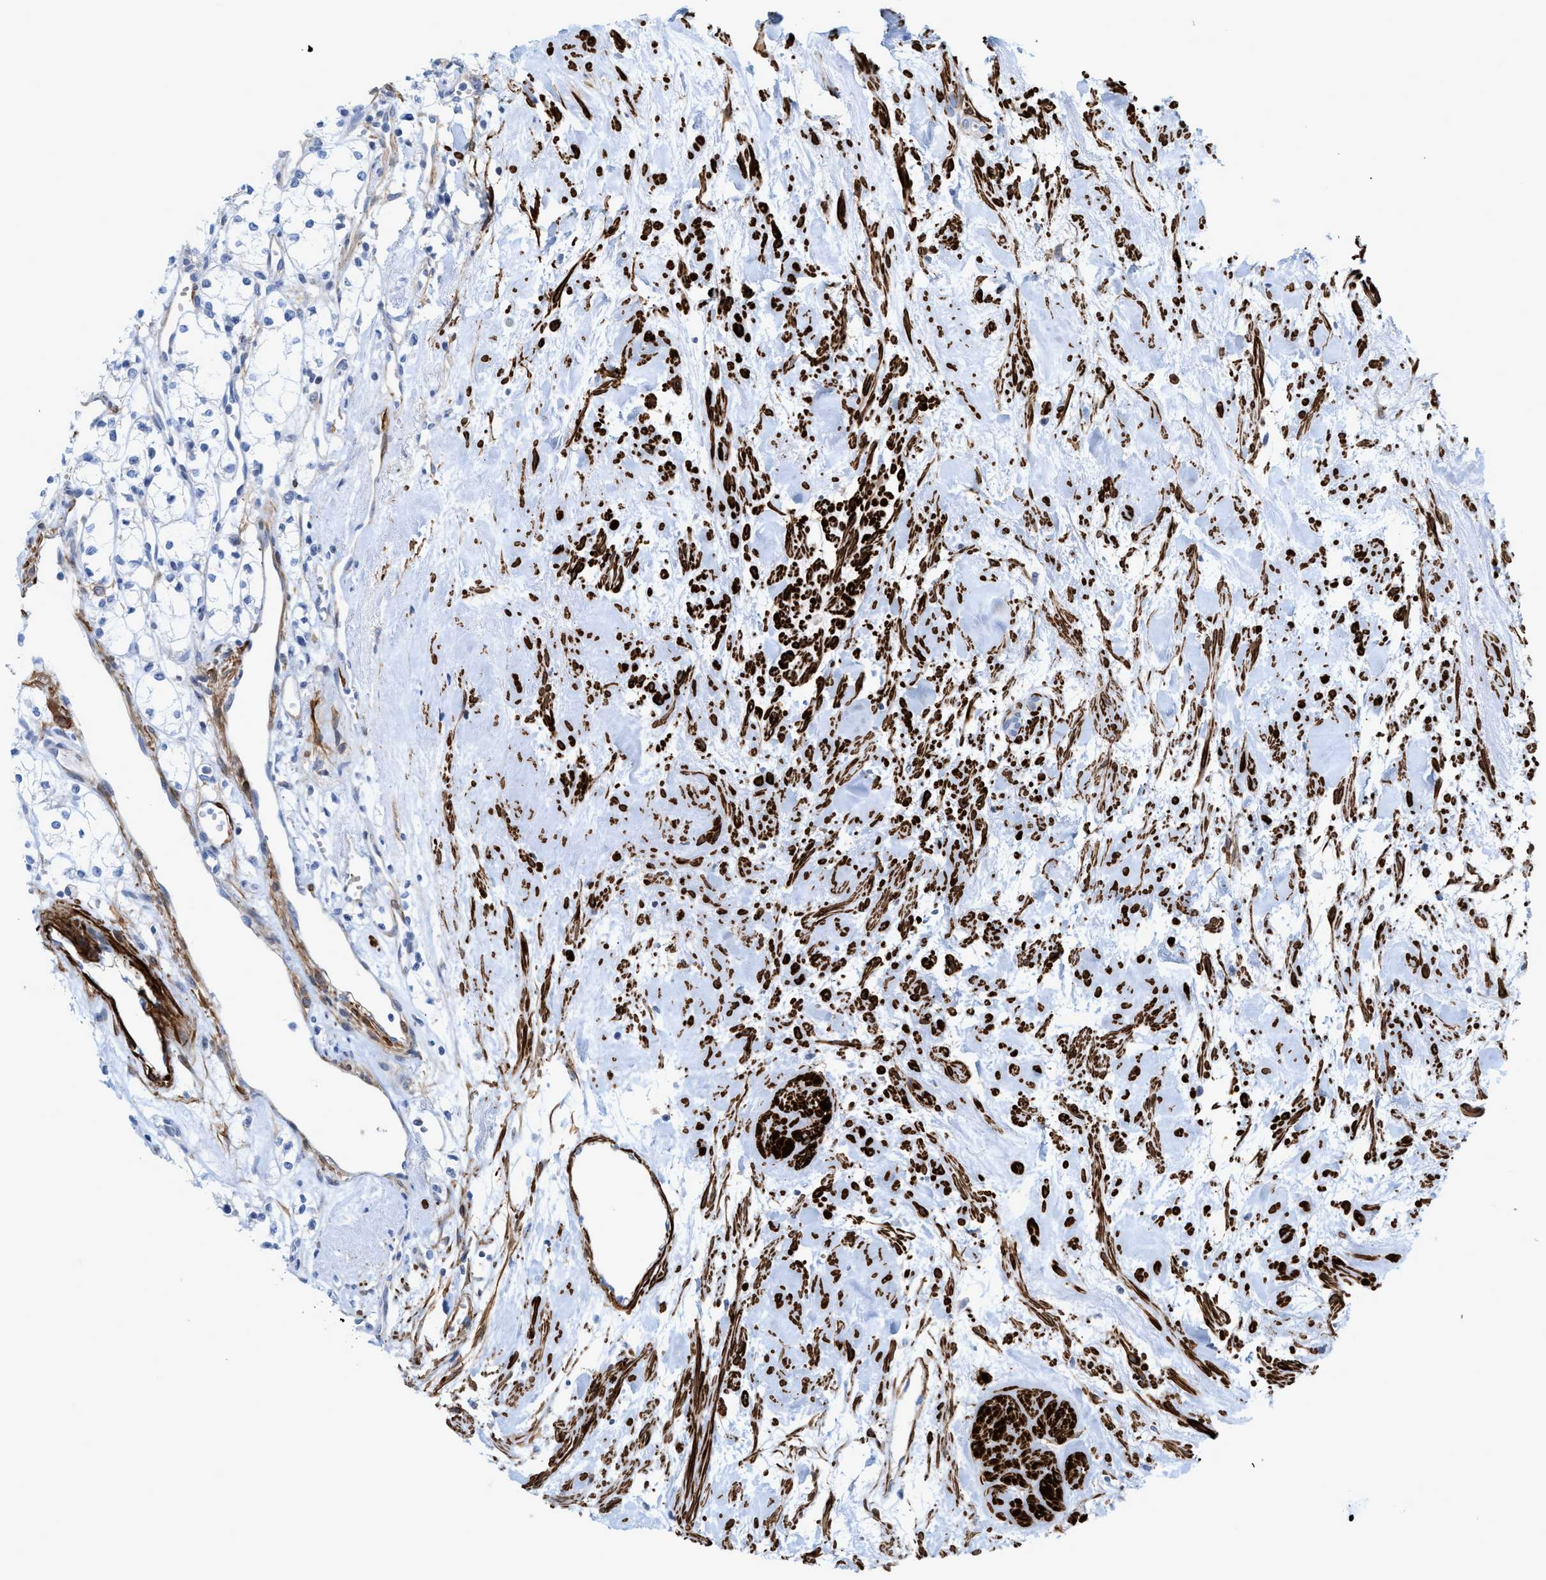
{"staining": {"intensity": "negative", "quantity": "none", "location": "none"}, "tissue": "renal cancer", "cell_type": "Tumor cells", "image_type": "cancer", "snomed": [{"axis": "morphology", "description": "Adenocarcinoma, NOS"}, {"axis": "topography", "description": "Kidney"}], "caption": "Renal cancer (adenocarcinoma) was stained to show a protein in brown. There is no significant expression in tumor cells.", "gene": "TAGLN", "patient": {"sex": "male", "age": 59}}